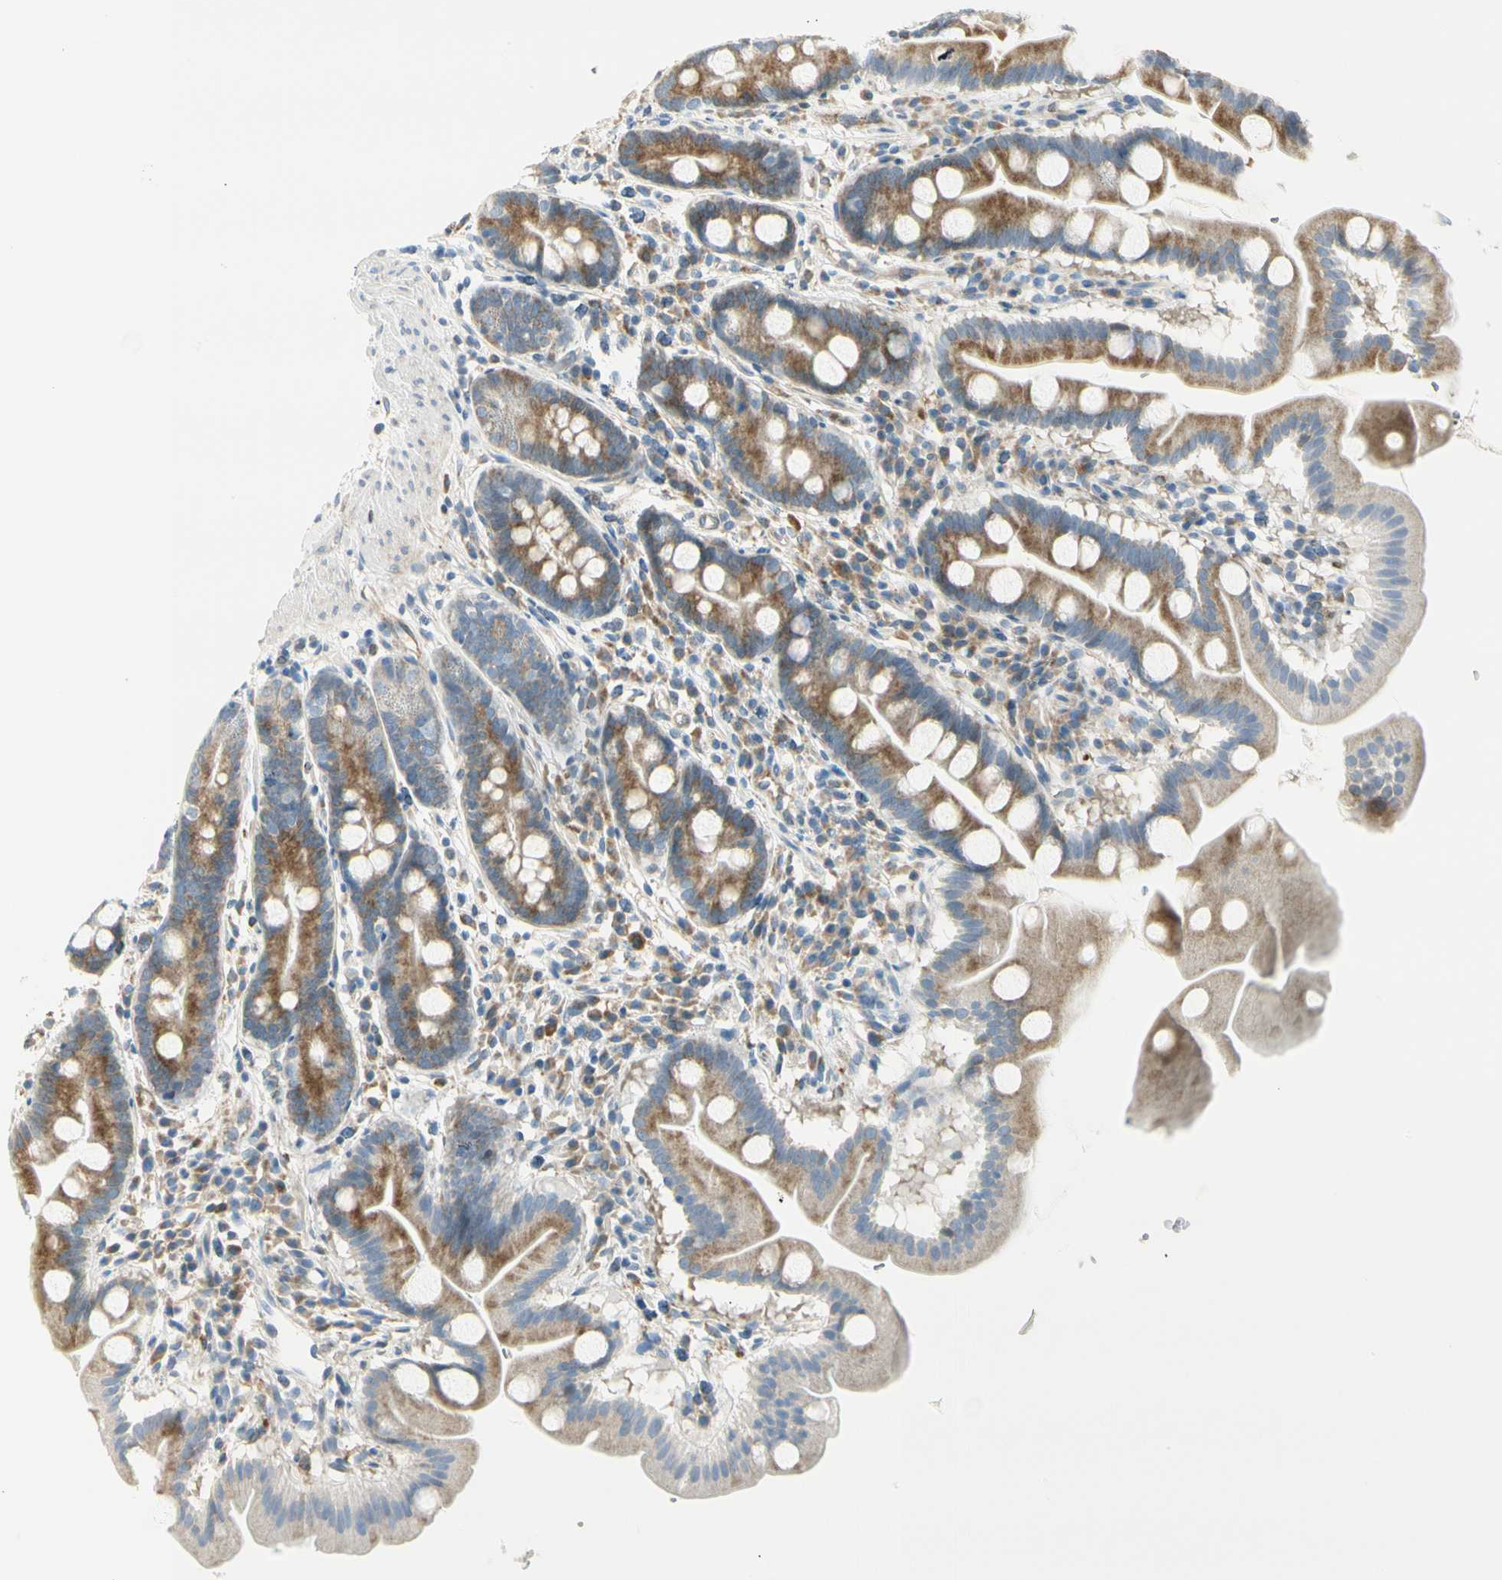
{"staining": {"intensity": "moderate", "quantity": "25%-75%", "location": "cytoplasmic/membranous"}, "tissue": "duodenum", "cell_type": "Glandular cells", "image_type": "normal", "snomed": [{"axis": "morphology", "description": "Normal tissue, NOS"}, {"axis": "topography", "description": "Duodenum"}], "caption": "DAB (3,3'-diaminobenzidine) immunohistochemical staining of normal duodenum displays moderate cytoplasmic/membranous protein positivity in about 25%-75% of glandular cells. (DAB IHC with brightfield microscopy, high magnification).", "gene": "TNFSF11", "patient": {"sex": "male", "age": 50}}